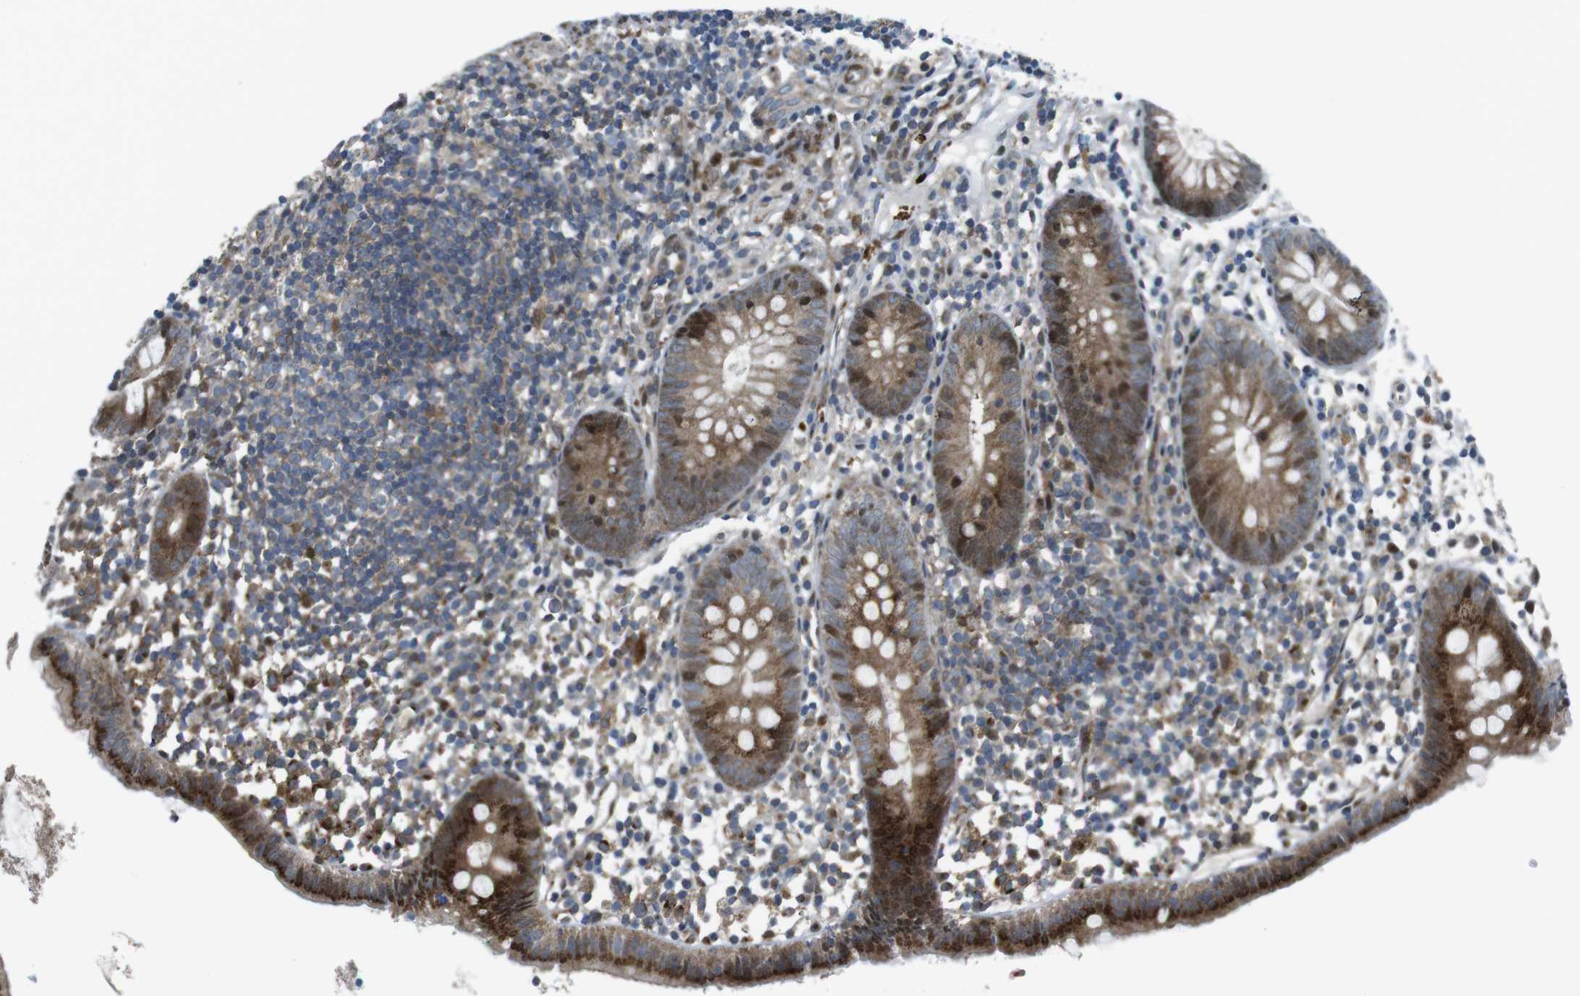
{"staining": {"intensity": "moderate", "quantity": ">75%", "location": "cytoplasmic/membranous"}, "tissue": "appendix", "cell_type": "Glandular cells", "image_type": "normal", "snomed": [{"axis": "morphology", "description": "Normal tissue, NOS"}, {"axis": "topography", "description": "Appendix"}], "caption": "Appendix stained with a brown dye demonstrates moderate cytoplasmic/membranous positive positivity in approximately >75% of glandular cells.", "gene": "CUL7", "patient": {"sex": "female", "age": 20}}